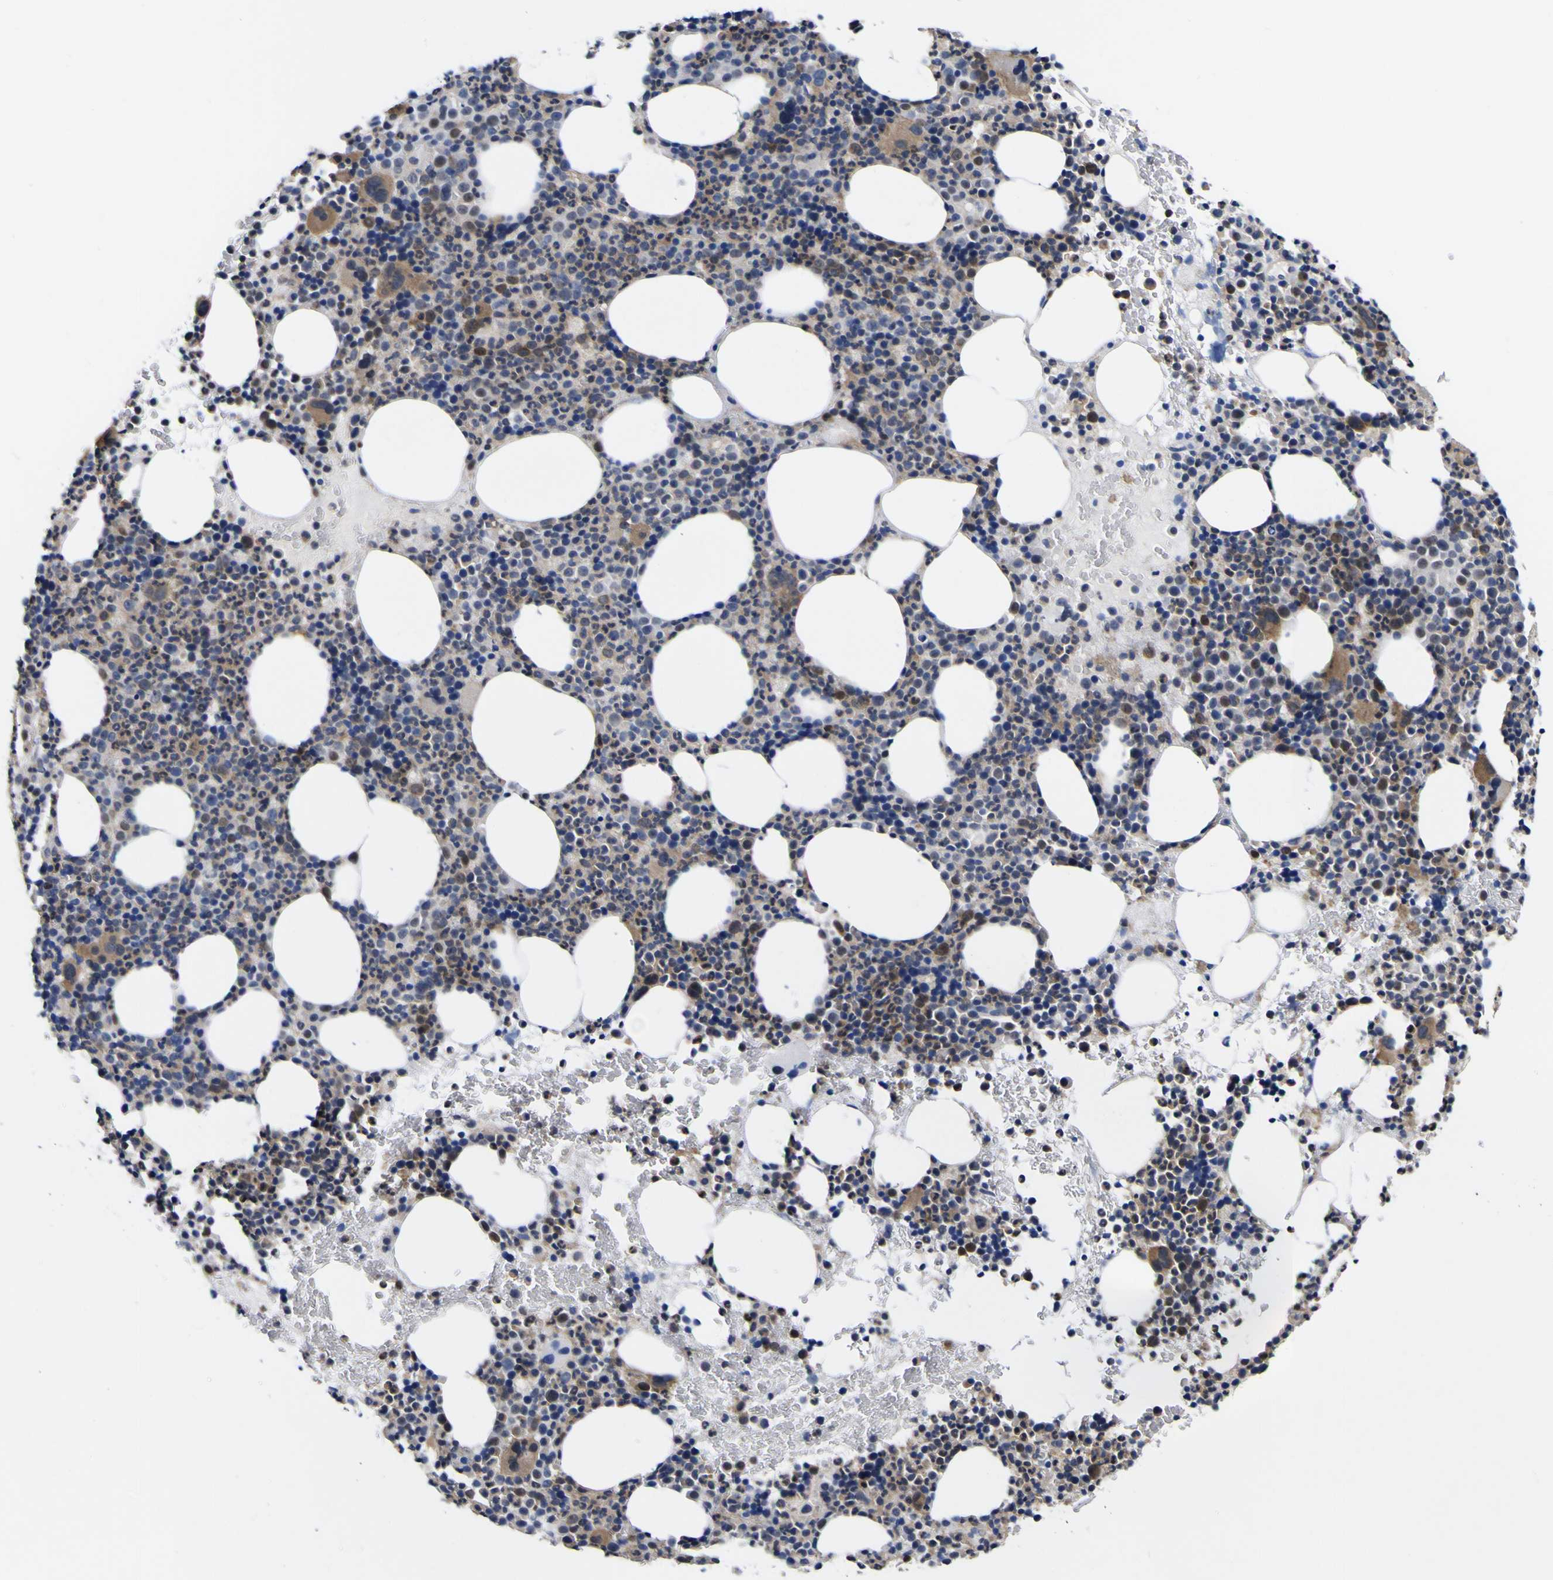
{"staining": {"intensity": "moderate", "quantity": "<25%", "location": "cytoplasmic/membranous"}, "tissue": "bone marrow", "cell_type": "Hematopoietic cells", "image_type": "normal", "snomed": [{"axis": "morphology", "description": "Normal tissue, NOS"}, {"axis": "morphology", "description": "Inflammation, NOS"}, {"axis": "topography", "description": "Bone marrow"}], "caption": "Immunohistochemical staining of benign bone marrow exhibits low levels of moderate cytoplasmic/membranous expression in approximately <25% of hematopoietic cells.", "gene": "CASP6", "patient": {"sex": "male", "age": 73}}